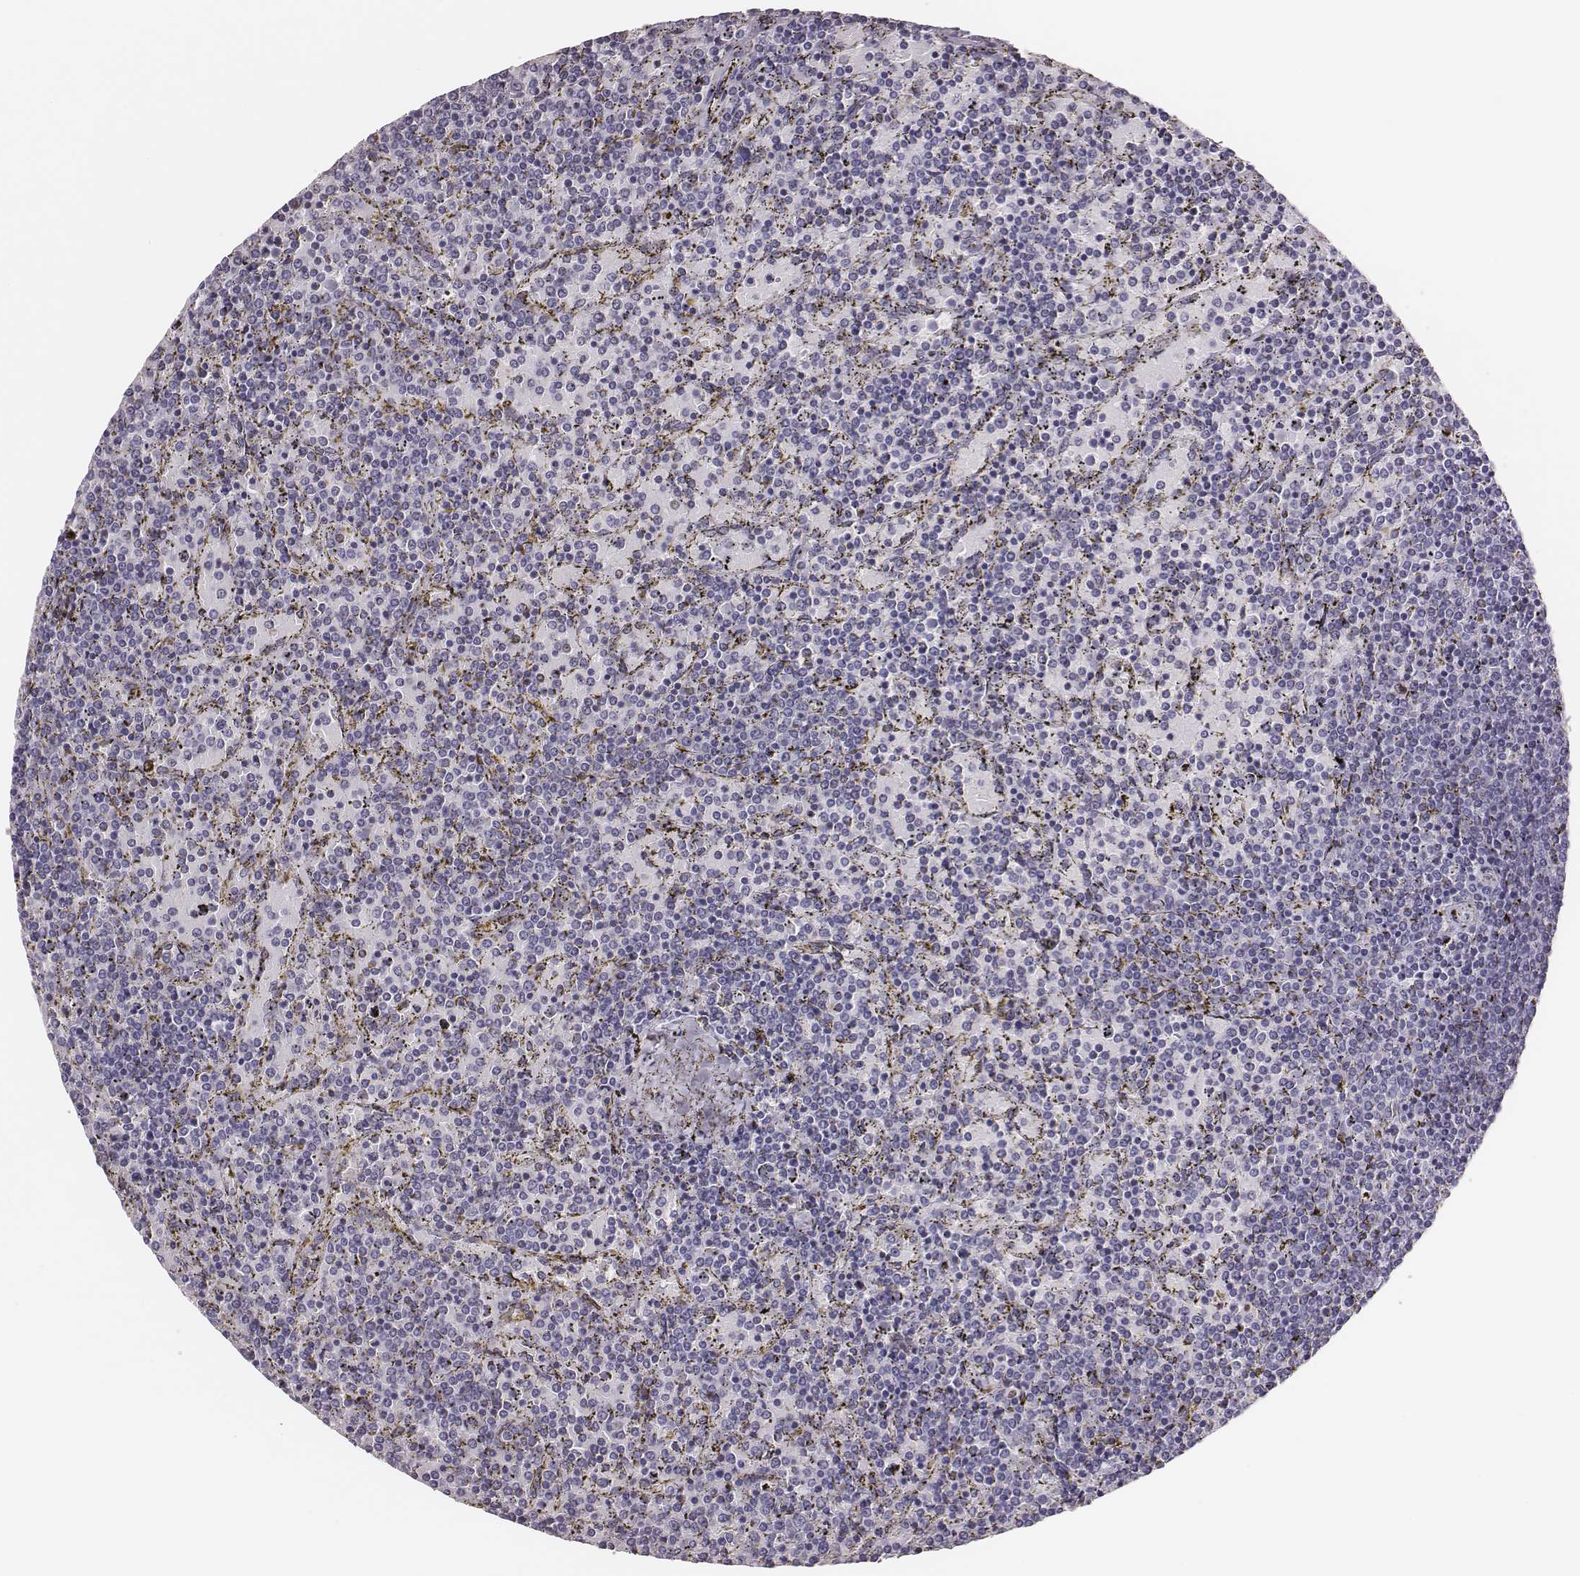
{"staining": {"intensity": "negative", "quantity": "none", "location": "none"}, "tissue": "lymphoma", "cell_type": "Tumor cells", "image_type": "cancer", "snomed": [{"axis": "morphology", "description": "Malignant lymphoma, non-Hodgkin's type, Low grade"}, {"axis": "topography", "description": "Spleen"}], "caption": "Lymphoma was stained to show a protein in brown. There is no significant positivity in tumor cells.", "gene": "H1-6", "patient": {"sex": "female", "age": 77}}